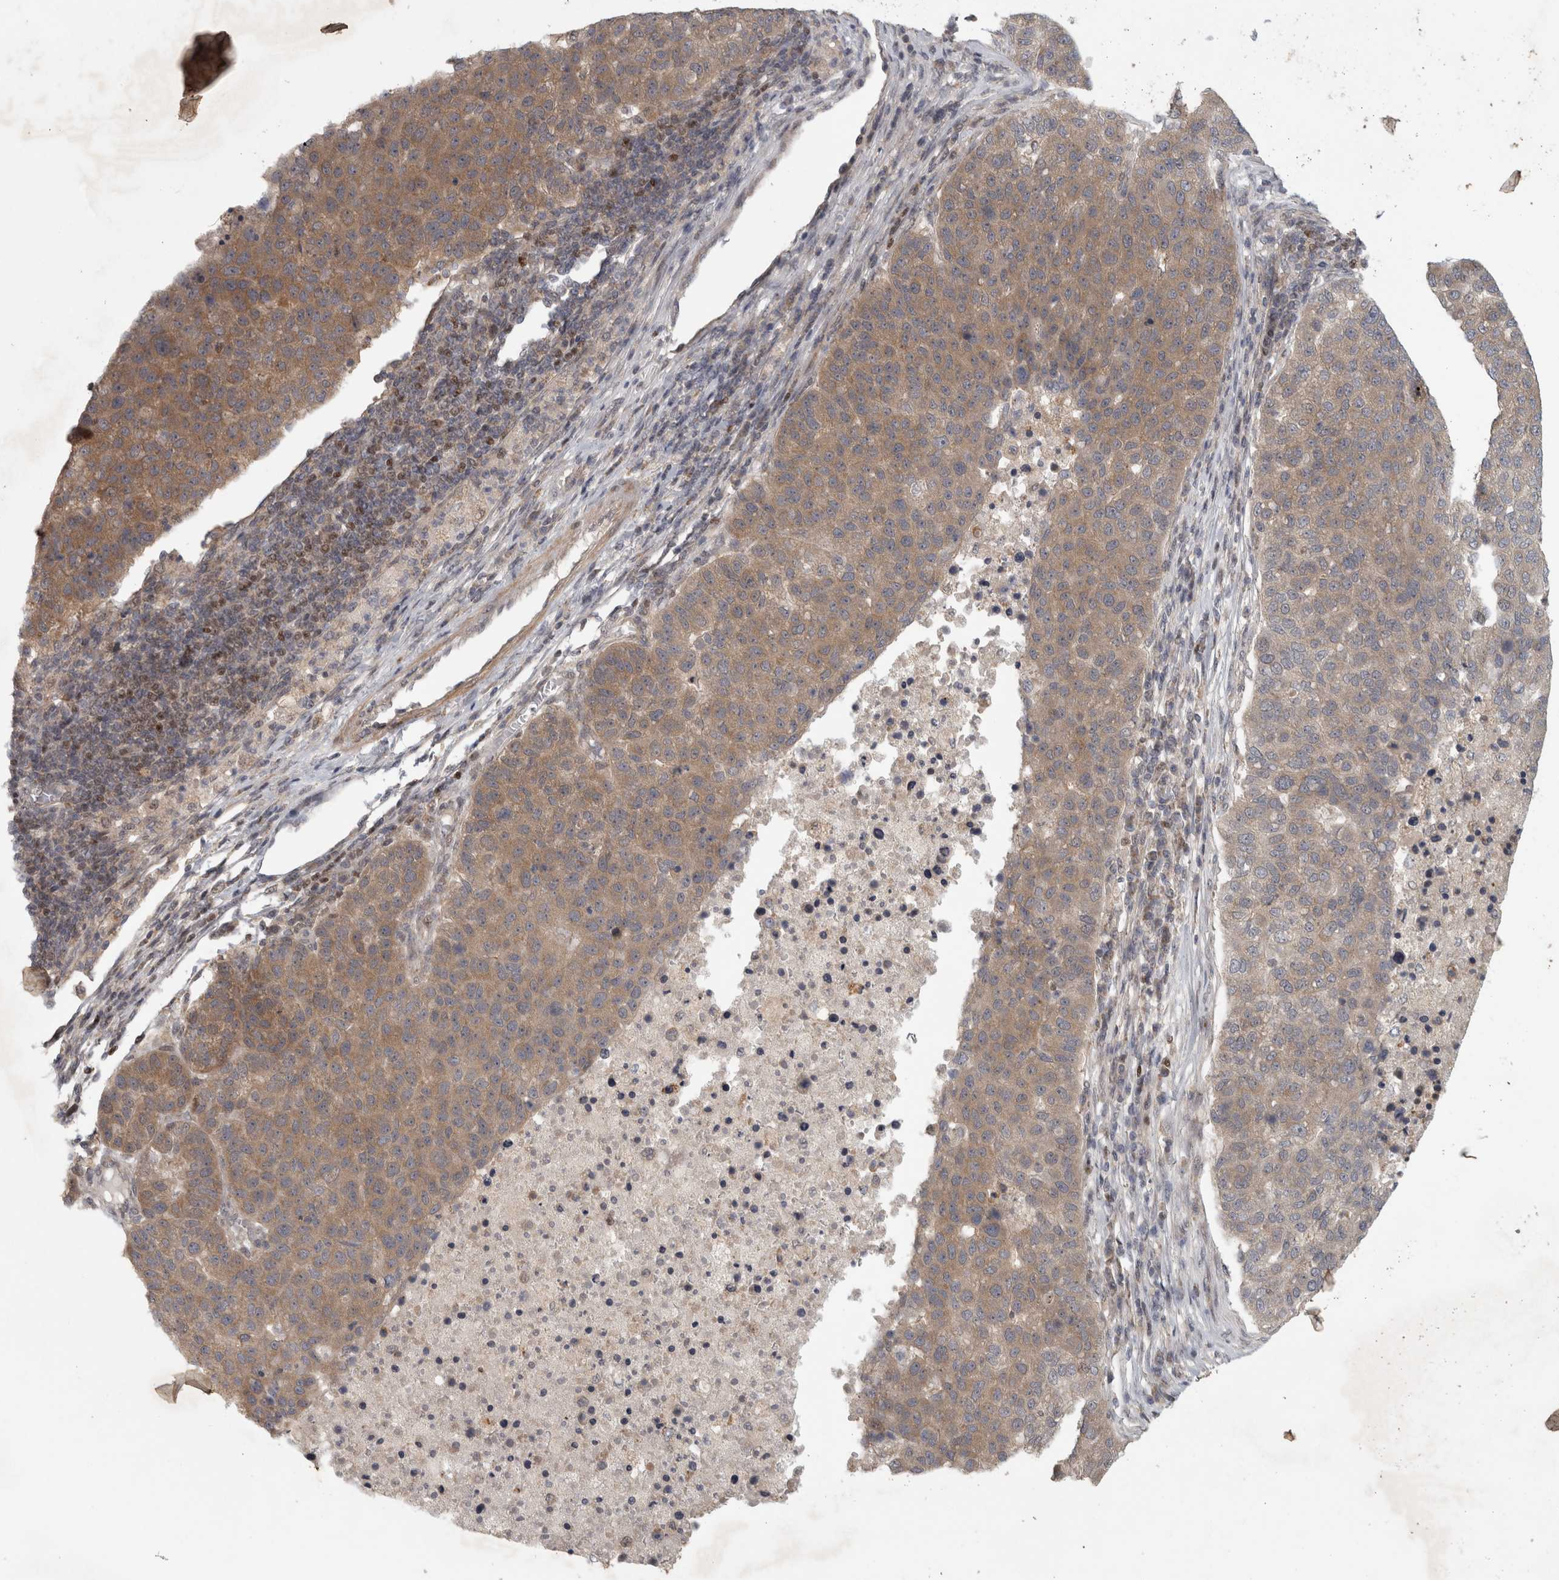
{"staining": {"intensity": "moderate", "quantity": ">75%", "location": "cytoplasmic/membranous"}, "tissue": "pancreatic cancer", "cell_type": "Tumor cells", "image_type": "cancer", "snomed": [{"axis": "morphology", "description": "Adenocarcinoma, NOS"}, {"axis": "topography", "description": "Pancreas"}], "caption": "DAB (3,3'-diaminobenzidine) immunohistochemical staining of human adenocarcinoma (pancreatic) demonstrates moderate cytoplasmic/membranous protein staining in about >75% of tumor cells.", "gene": "KDM8", "patient": {"sex": "female", "age": 61}}